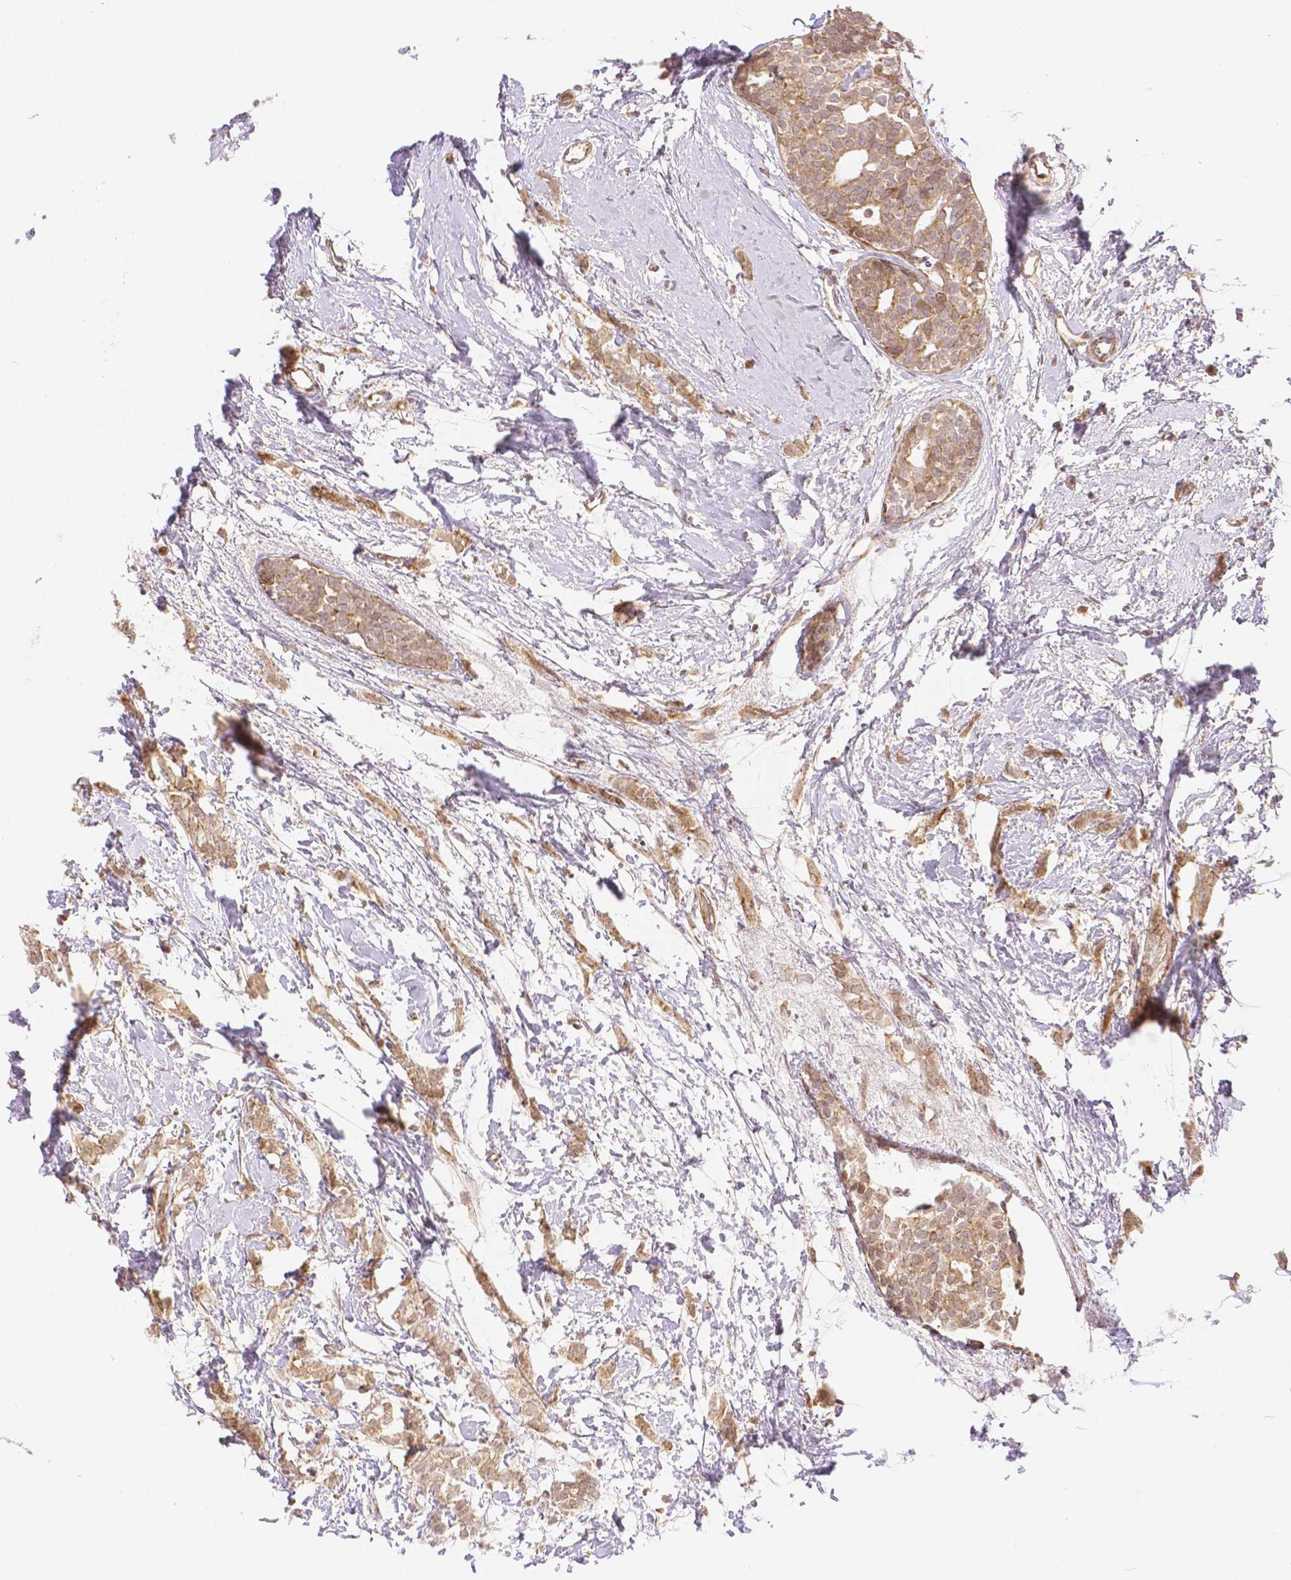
{"staining": {"intensity": "moderate", "quantity": ">75%", "location": "cytoplasmic/membranous,nuclear"}, "tissue": "breast cancer", "cell_type": "Tumor cells", "image_type": "cancer", "snomed": [{"axis": "morphology", "description": "Duct carcinoma"}, {"axis": "topography", "description": "Breast"}], "caption": "This histopathology image displays intraductal carcinoma (breast) stained with IHC to label a protein in brown. The cytoplasmic/membranous and nuclear of tumor cells show moderate positivity for the protein. Nuclei are counter-stained blue.", "gene": "RHOT1", "patient": {"sex": "female", "age": 40}}